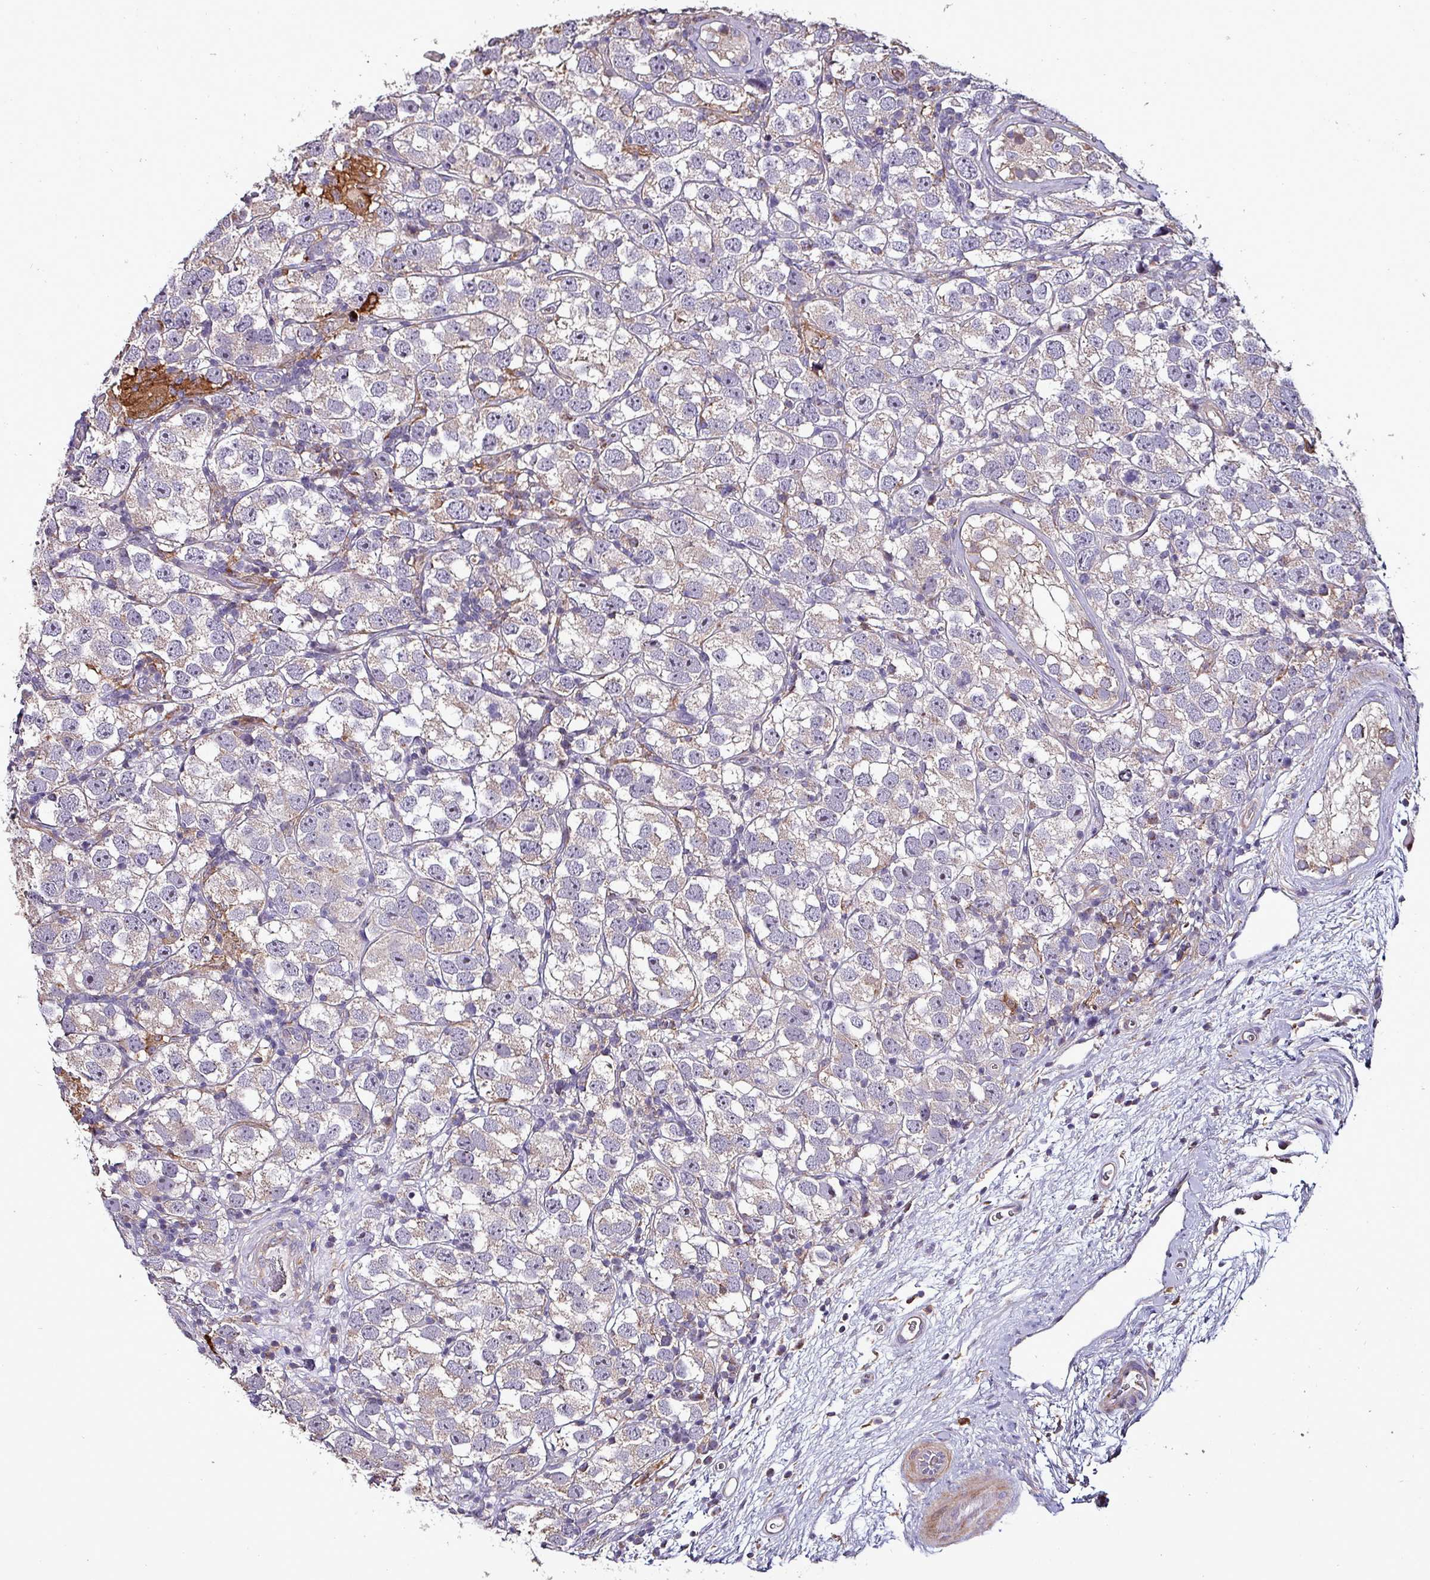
{"staining": {"intensity": "weak", "quantity": "<25%", "location": "cytoplasmic/membranous"}, "tissue": "testis cancer", "cell_type": "Tumor cells", "image_type": "cancer", "snomed": [{"axis": "morphology", "description": "Seminoma, NOS"}, {"axis": "topography", "description": "Testis"}], "caption": "The histopathology image exhibits no significant expression in tumor cells of testis cancer (seminoma).", "gene": "SCIN", "patient": {"sex": "male", "age": 26}}